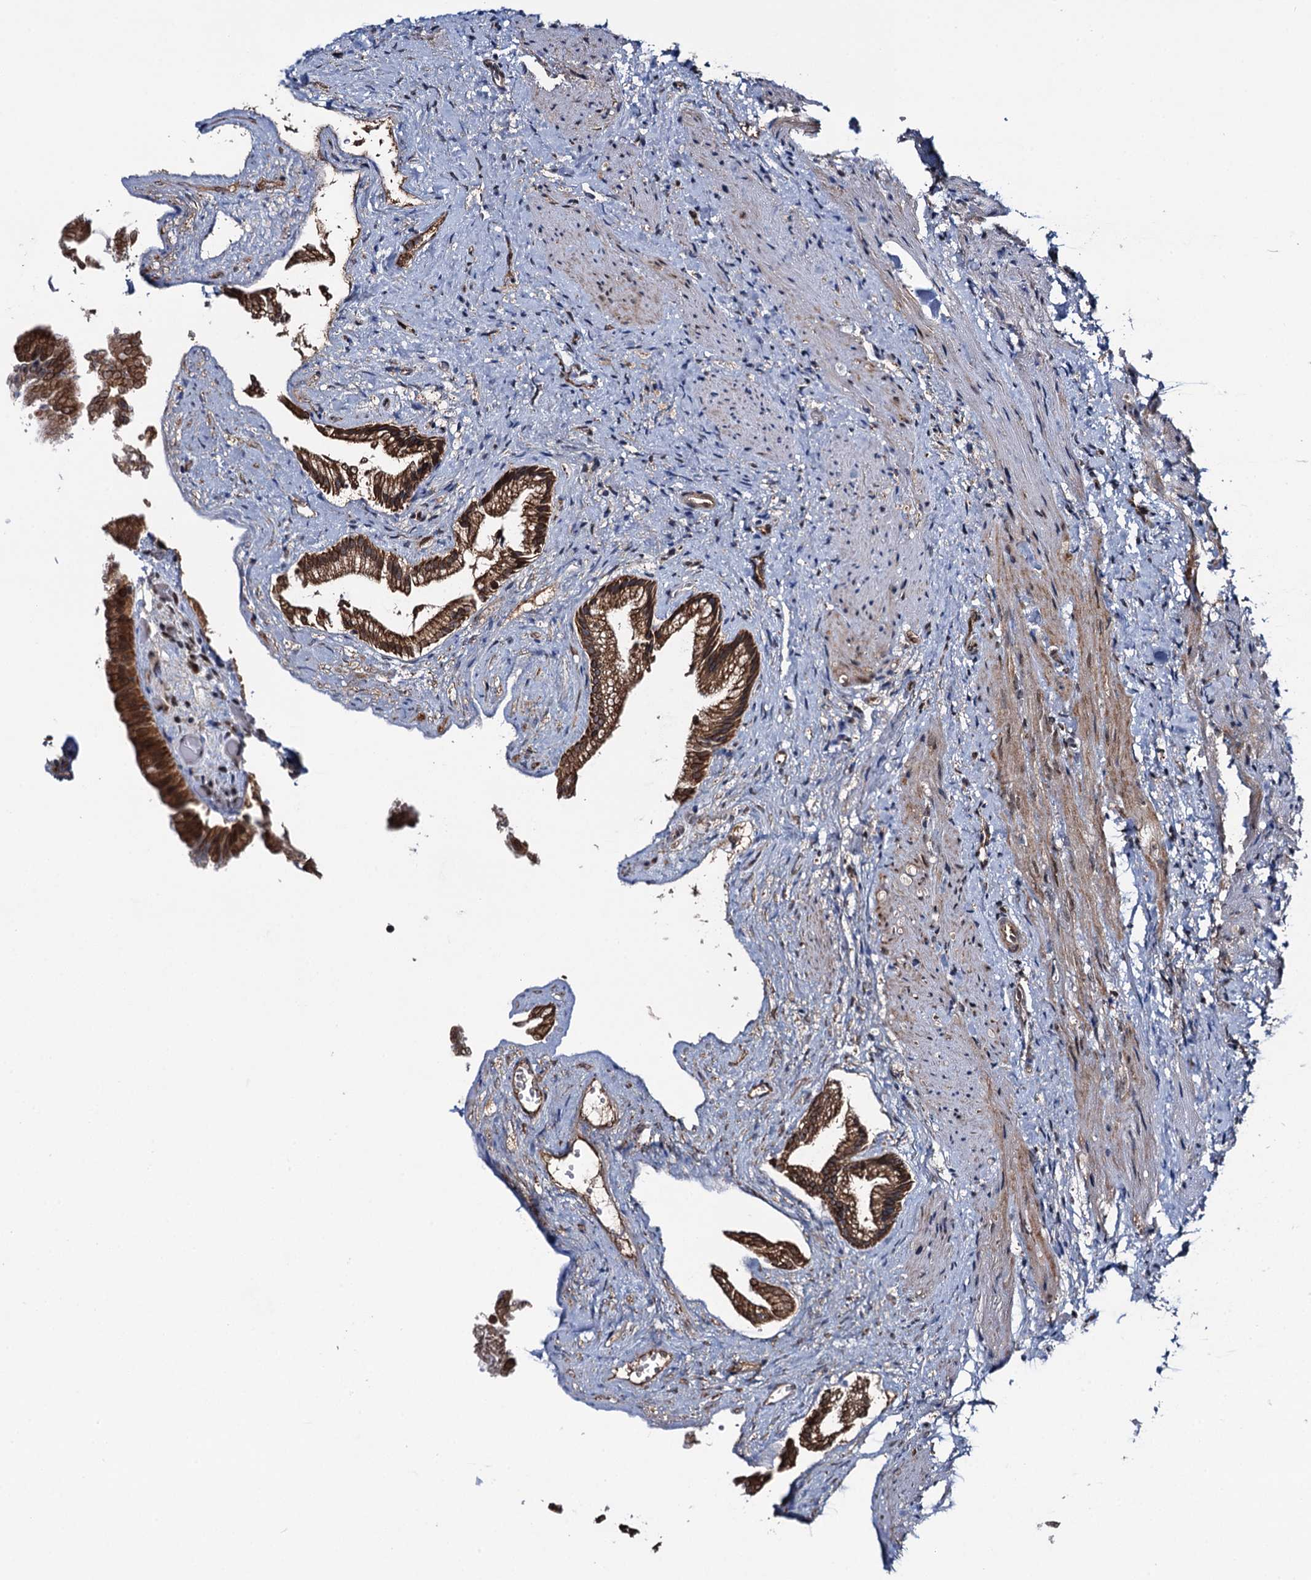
{"staining": {"intensity": "strong", "quantity": ">75%", "location": "cytoplasmic/membranous,nuclear"}, "tissue": "gallbladder", "cell_type": "Glandular cells", "image_type": "normal", "snomed": [{"axis": "morphology", "description": "Normal tissue, NOS"}, {"axis": "morphology", "description": "Inflammation, NOS"}, {"axis": "topography", "description": "Gallbladder"}], "caption": "Glandular cells demonstrate high levels of strong cytoplasmic/membranous,nuclear positivity in about >75% of cells in benign human gallbladder.", "gene": "EVX2", "patient": {"sex": "male", "age": 51}}